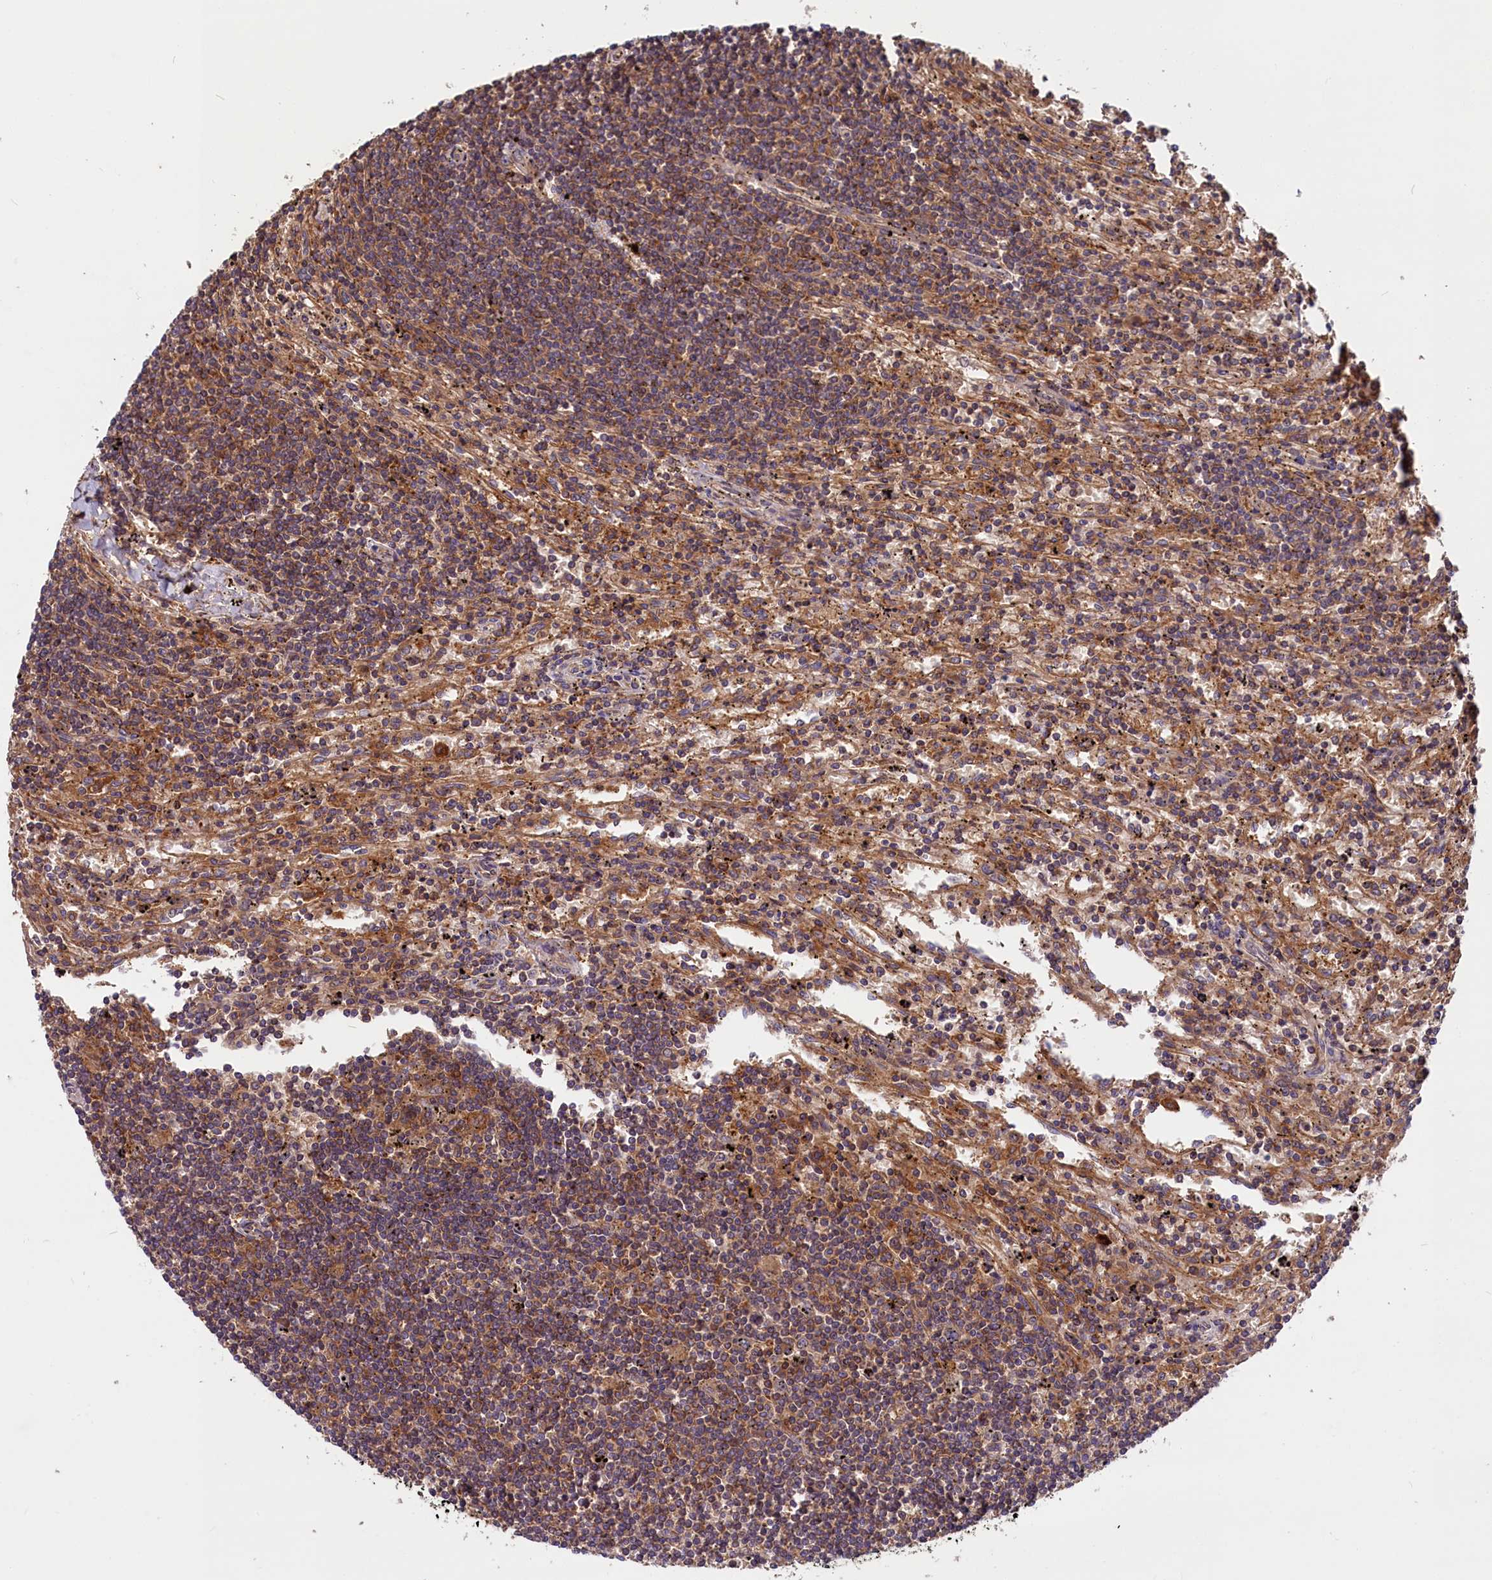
{"staining": {"intensity": "moderate", "quantity": "25%-75%", "location": "cytoplasmic/membranous"}, "tissue": "lymphoma", "cell_type": "Tumor cells", "image_type": "cancer", "snomed": [{"axis": "morphology", "description": "Malignant lymphoma, non-Hodgkin's type, Low grade"}, {"axis": "topography", "description": "Spleen"}], "caption": "This micrograph exhibits immunohistochemistry (IHC) staining of malignant lymphoma, non-Hodgkin's type (low-grade), with medium moderate cytoplasmic/membranous positivity in approximately 25%-75% of tumor cells.", "gene": "MYO9B", "patient": {"sex": "male", "age": 76}}